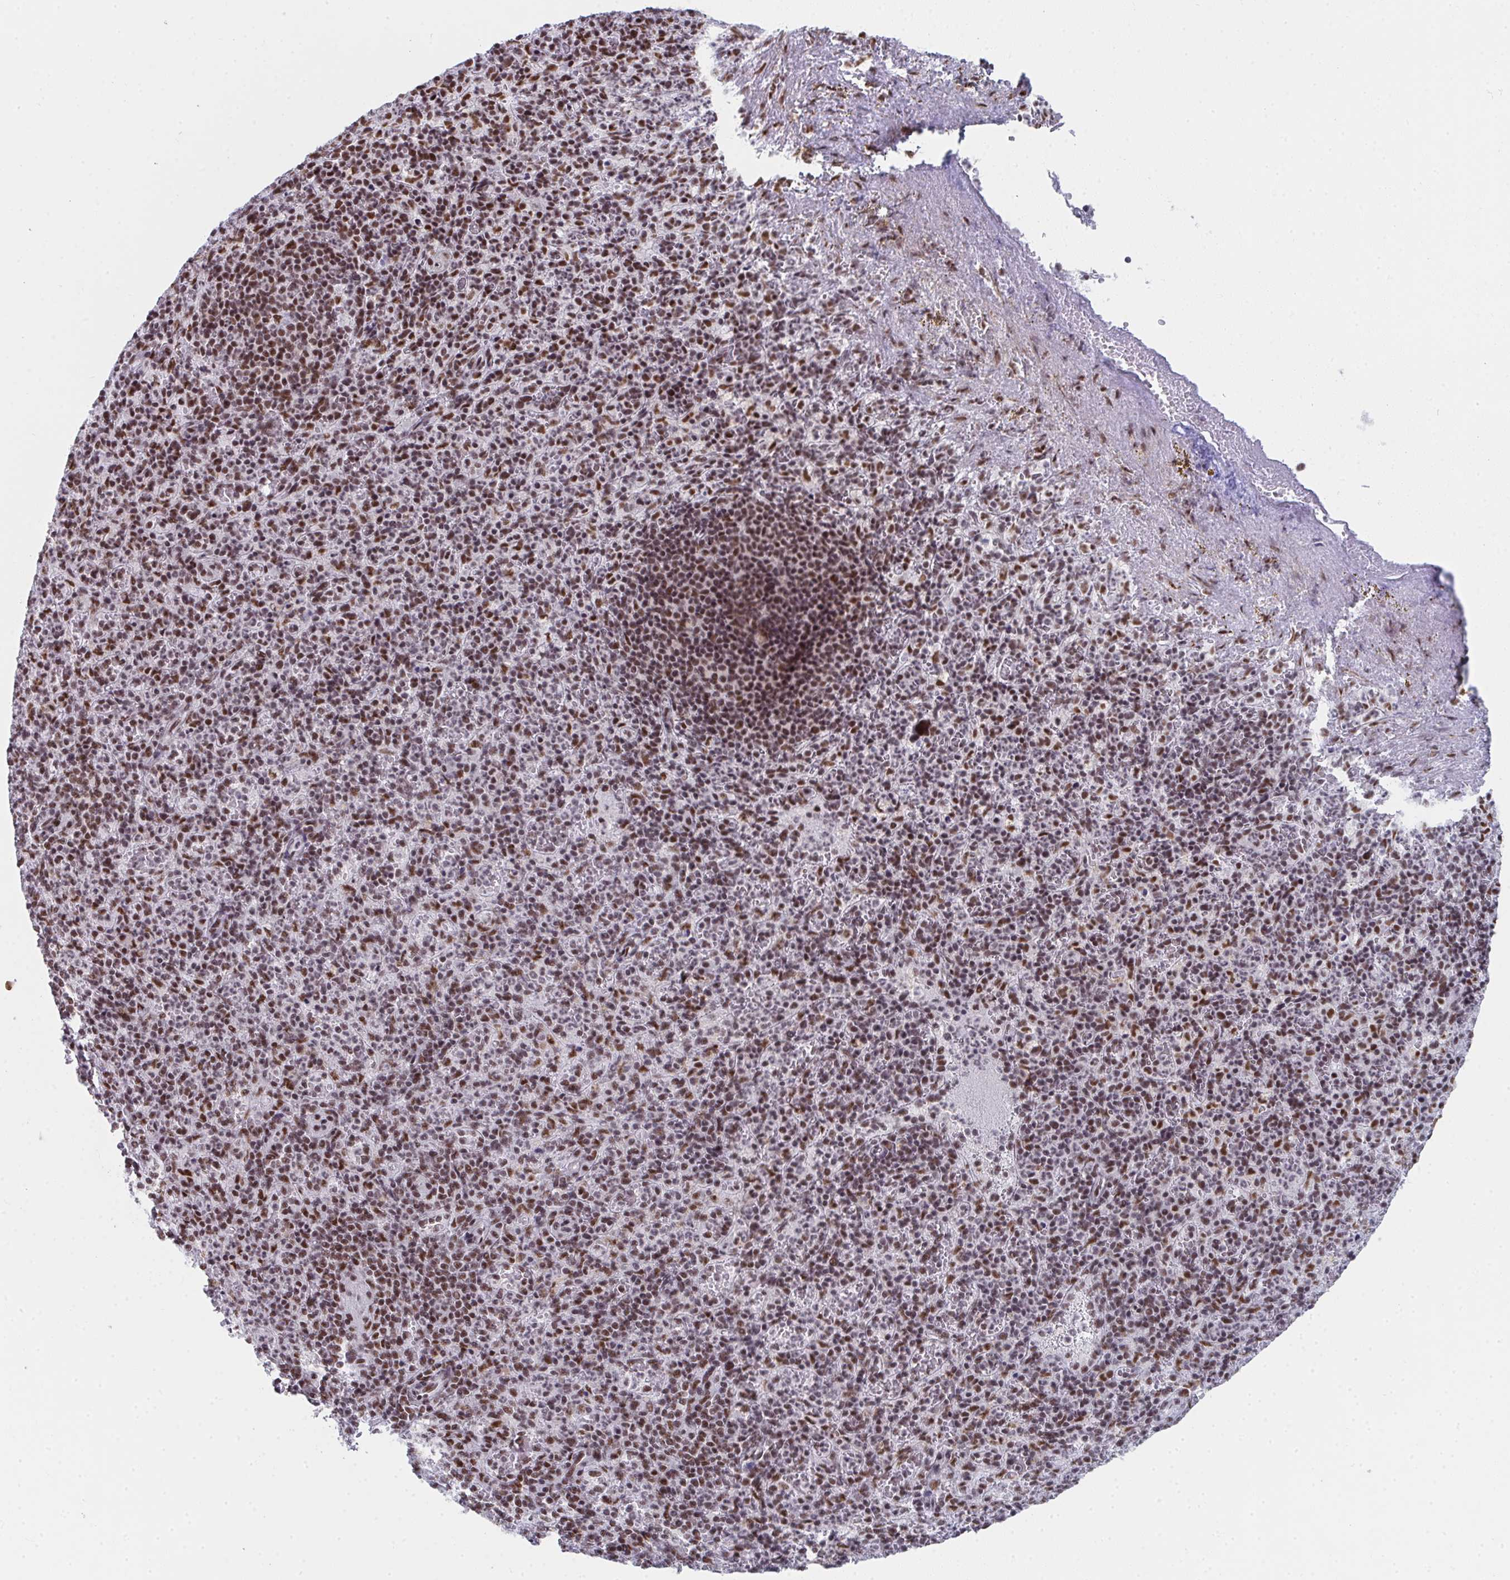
{"staining": {"intensity": "moderate", "quantity": ">75%", "location": "nuclear"}, "tissue": "spleen", "cell_type": "Cells in red pulp", "image_type": "normal", "snomed": [{"axis": "morphology", "description": "Normal tissue, NOS"}, {"axis": "topography", "description": "Spleen"}], "caption": "An immunohistochemistry photomicrograph of normal tissue is shown. Protein staining in brown shows moderate nuclear positivity in spleen within cells in red pulp. The protein is shown in brown color, while the nuclei are stained blue.", "gene": "SNRNP70", "patient": {"sex": "female", "age": 74}}